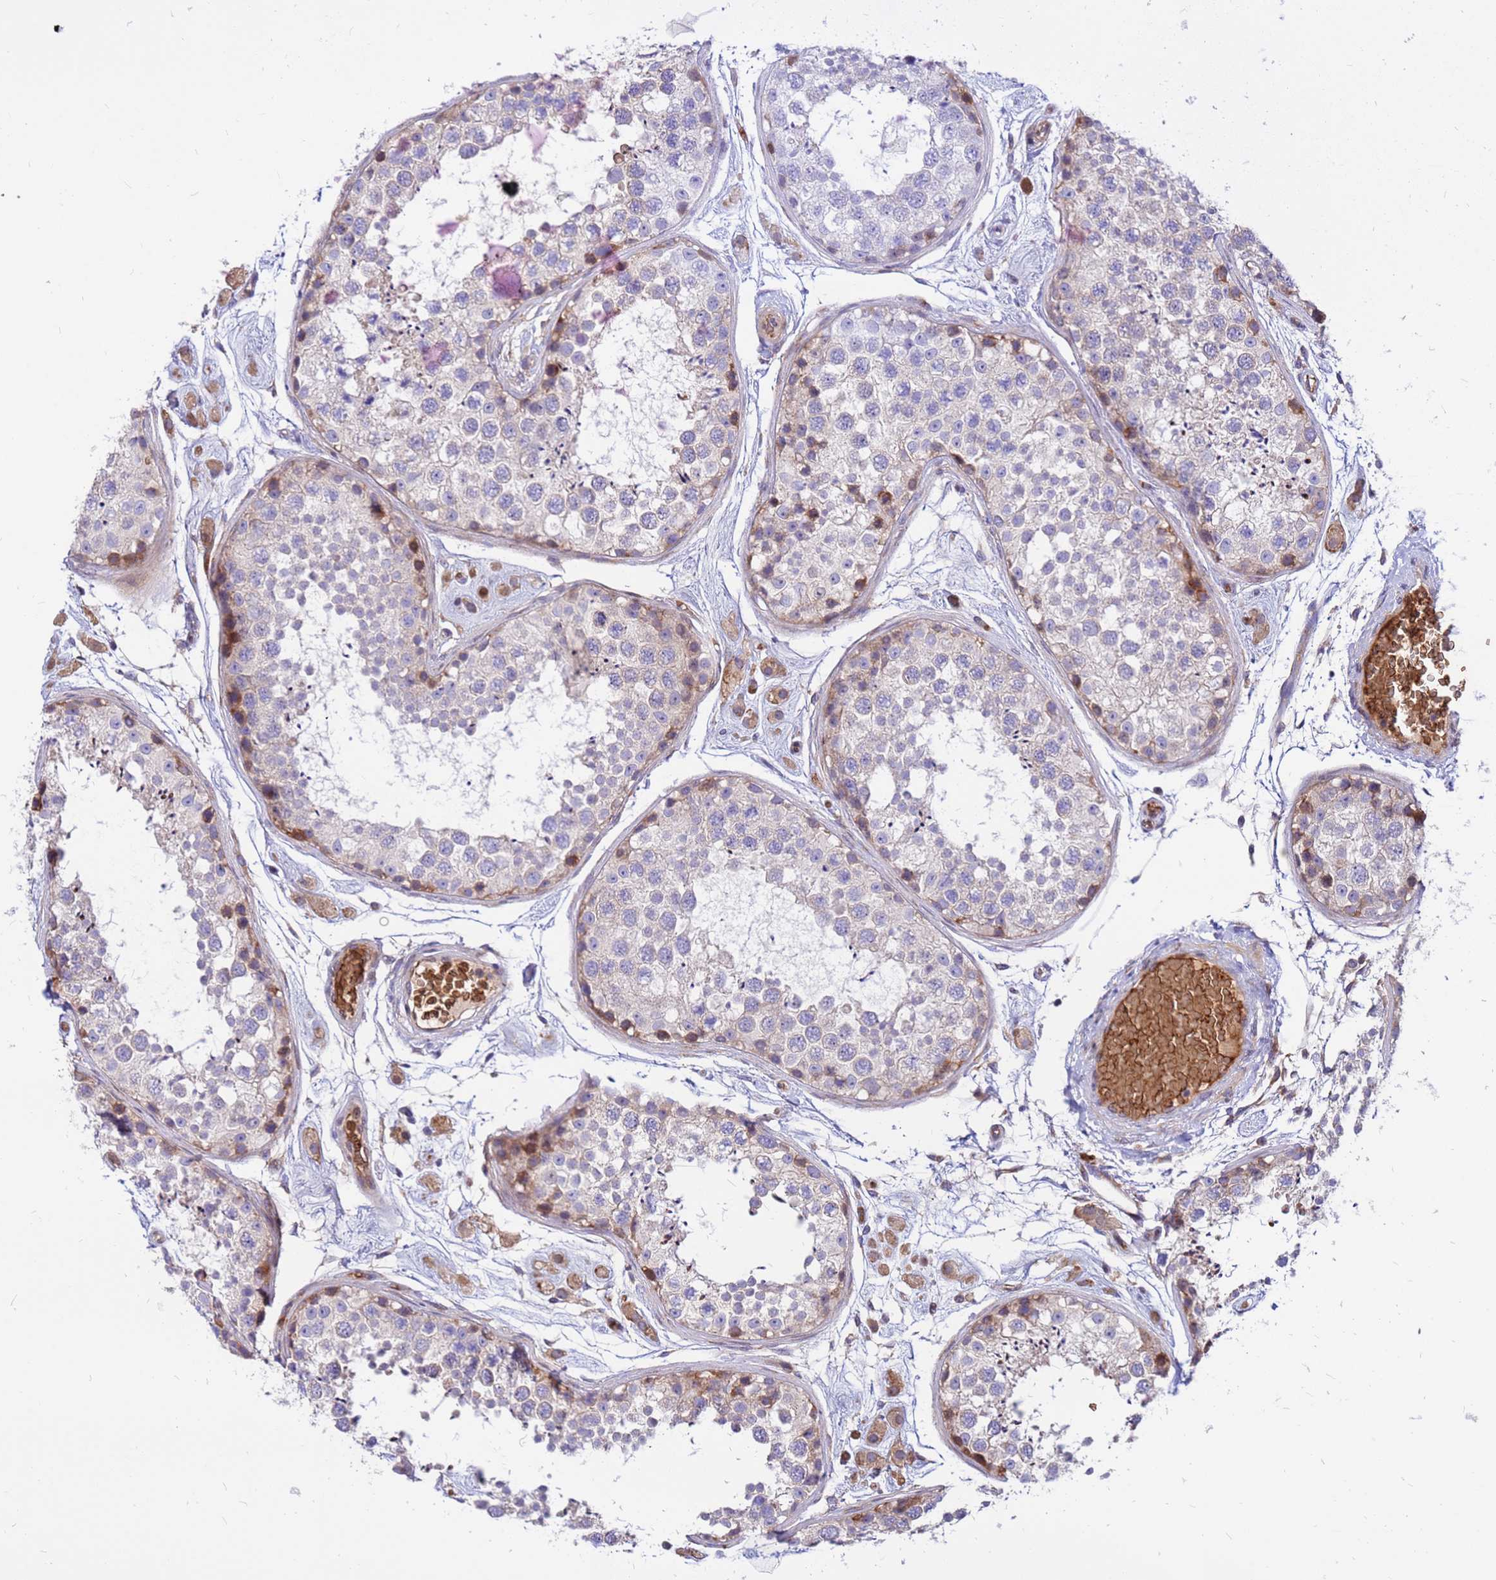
{"staining": {"intensity": "moderate", "quantity": "<25%", "location": "cytoplasmic/membranous"}, "tissue": "testis", "cell_type": "Cells in seminiferous ducts", "image_type": "normal", "snomed": [{"axis": "morphology", "description": "Normal tissue, NOS"}, {"axis": "topography", "description": "Testis"}], "caption": "A brown stain shows moderate cytoplasmic/membranous expression of a protein in cells in seminiferous ducts of benign testis. (Brightfield microscopy of DAB IHC at high magnification).", "gene": "ZNF669", "patient": {"sex": "male", "age": 25}}